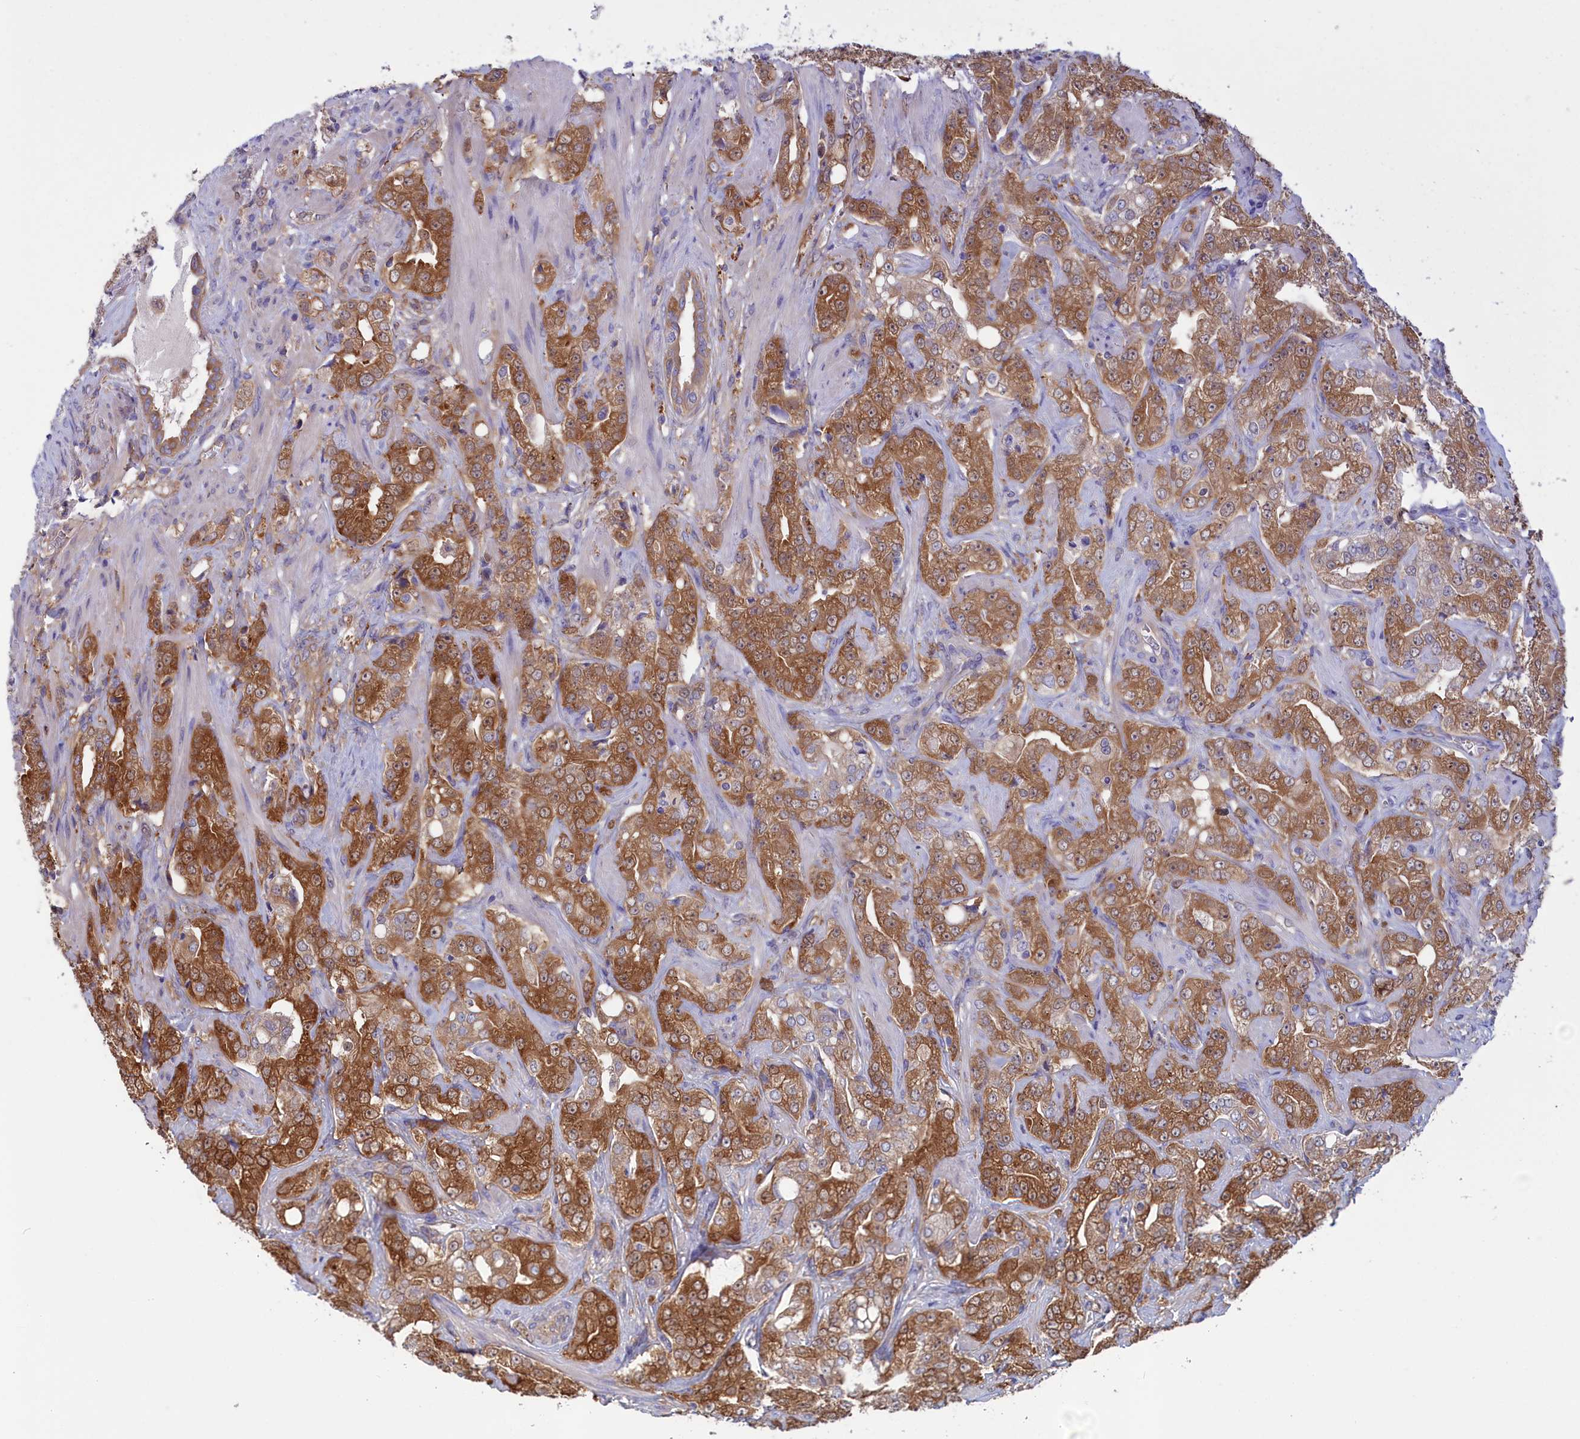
{"staining": {"intensity": "moderate", "quantity": ">75%", "location": "cytoplasmic/membranous"}, "tissue": "prostate cancer", "cell_type": "Tumor cells", "image_type": "cancer", "snomed": [{"axis": "morphology", "description": "Adenocarcinoma, Low grade"}, {"axis": "topography", "description": "Prostate"}], "caption": "This is an image of immunohistochemistry (IHC) staining of prostate cancer (adenocarcinoma (low-grade)), which shows moderate staining in the cytoplasmic/membranous of tumor cells.", "gene": "SYNDIG1L", "patient": {"sex": "male", "age": 67}}